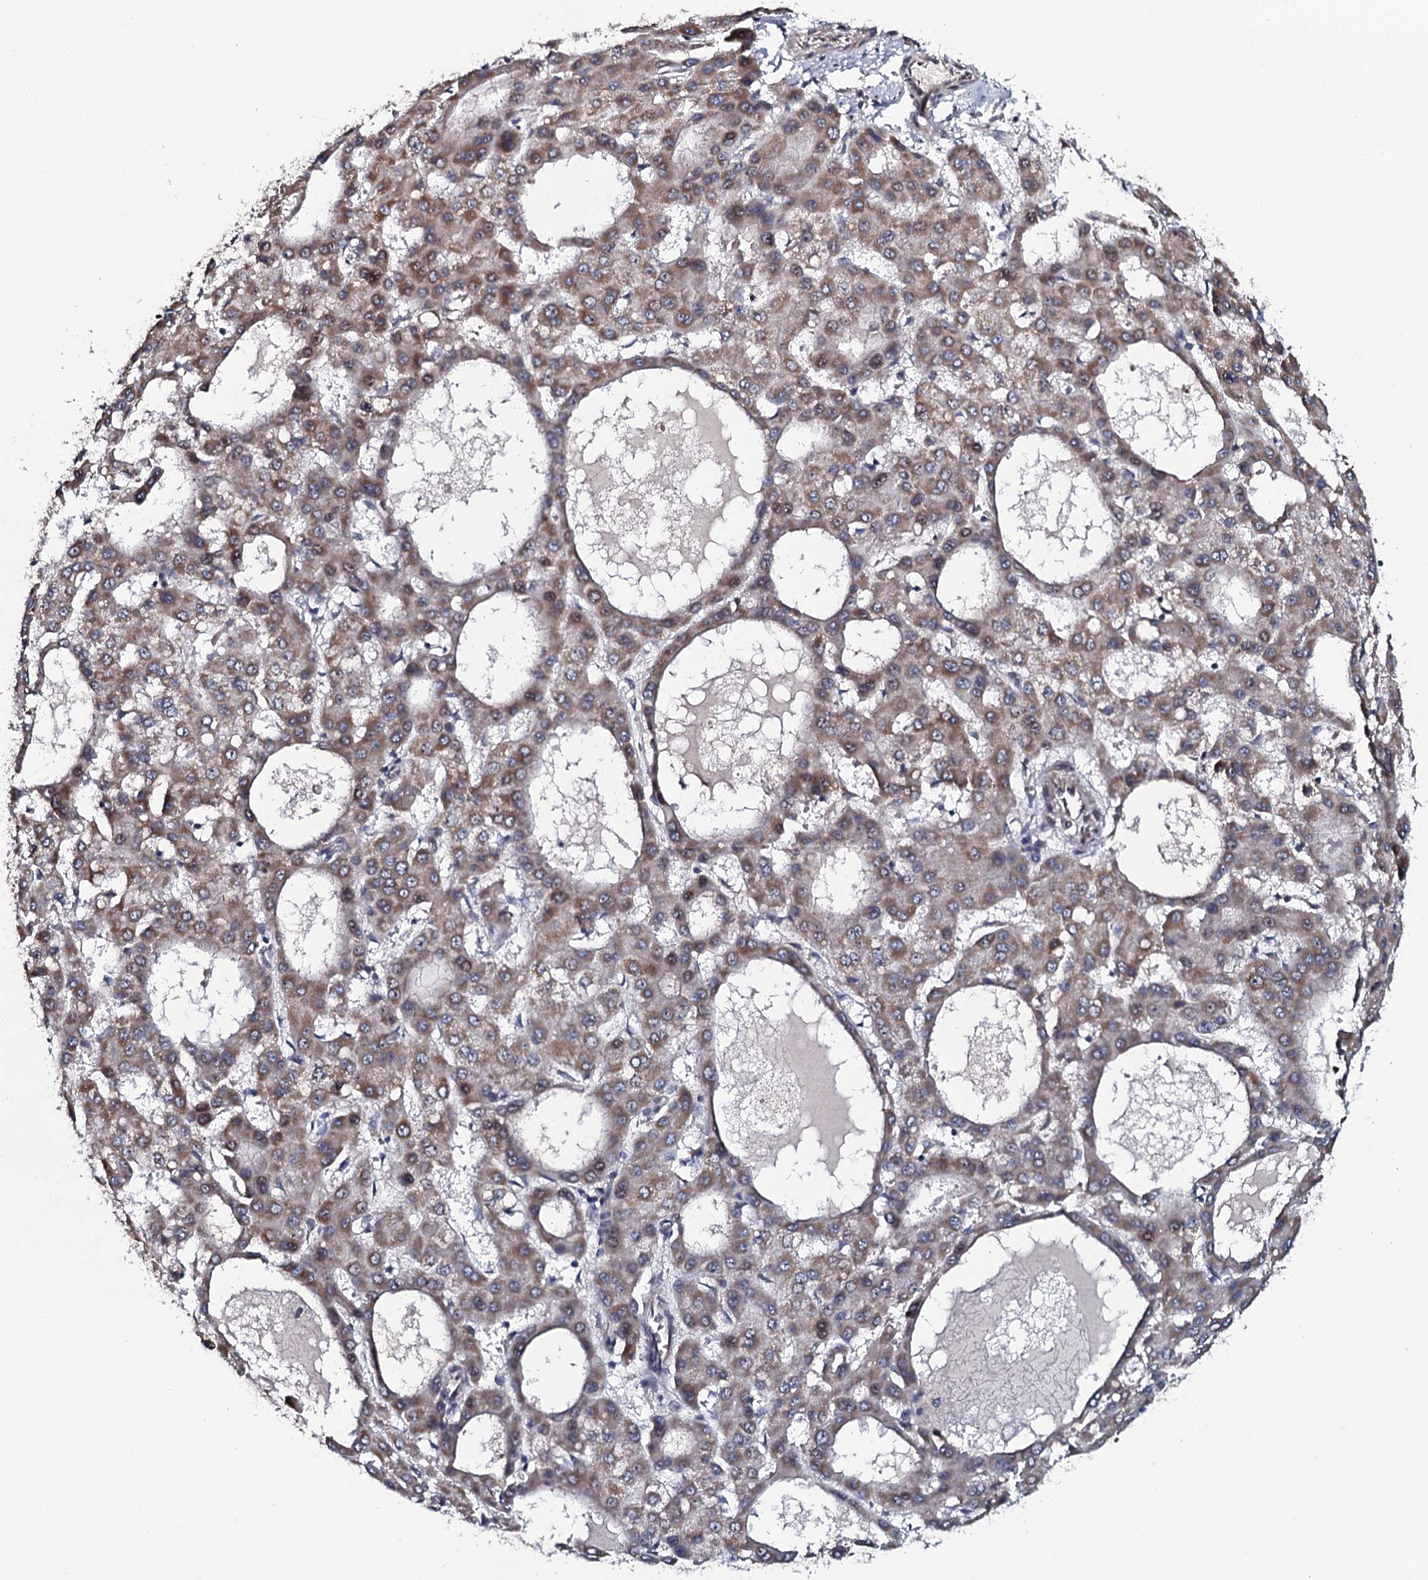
{"staining": {"intensity": "moderate", "quantity": ">75%", "location": "cytoplasmic/membranous"}, "tissue": "liver cancer", "cell_type": "Tumor cells", "image_type": "cancer", "snomed": [{"axis": "morphology", "description": "Carcinoma, Hepatocellular, NOS"}, {"axis": "topography", "description": "Liver"}], "caption": "A brown stain labels moderate cytoplasmic/membranous staining of a protein in liver hepatocellular carcinoma tumor cells.", "gene": "KCTD4", "patient": {"sex": "male", "age": 47}}